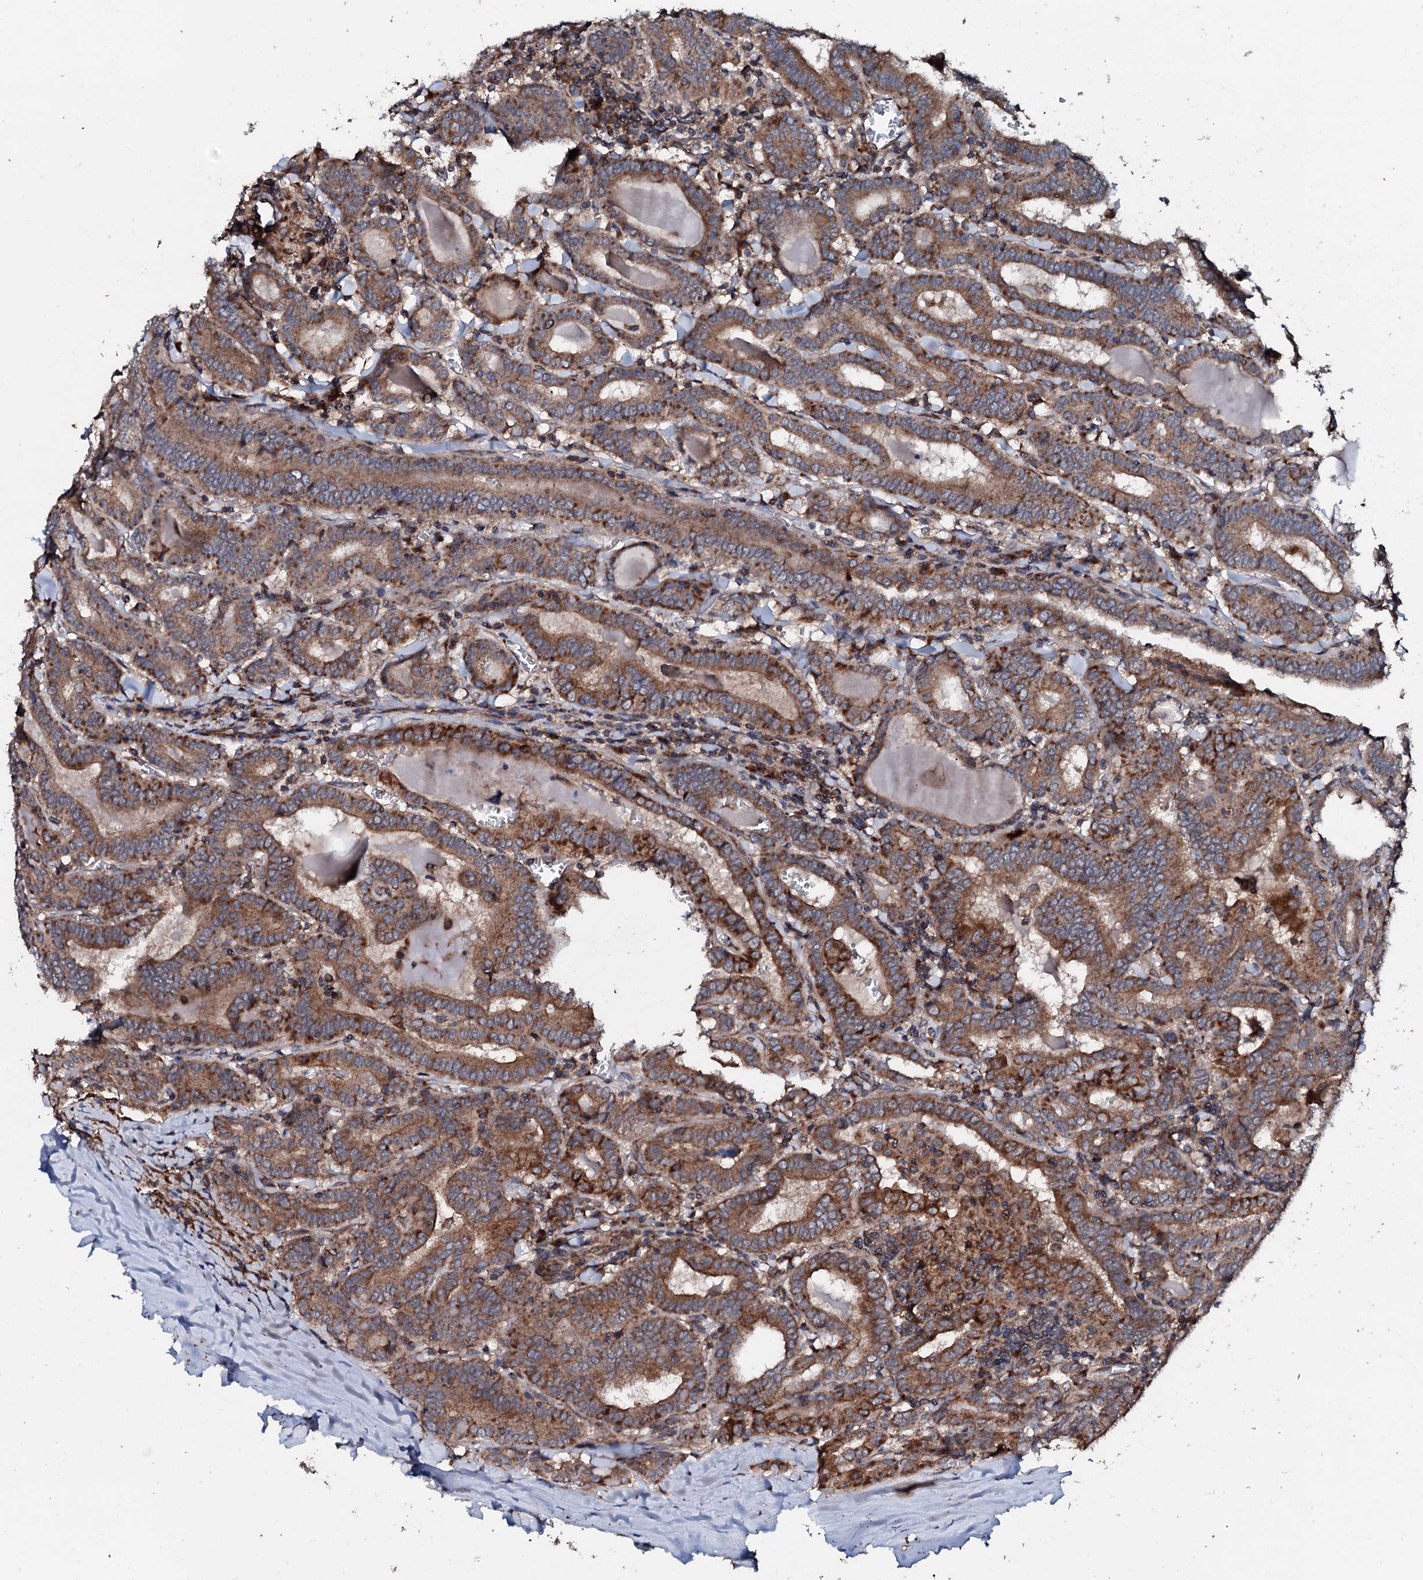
{"staining": {"intensity": "moderate", "quantity": ">75%", "location": "cytoplasmic/membranous"}, "tissue": "thyroid cancer", "cell_type": "Tumor cells", "image_type": "cancer", "snomed": [{"axis": "morphology", "description": "Papillary adenocarcinoma, NOS"}, {"axis": "topography", "description": "Thyroid gland"}], "caption": "Protein staining displays moderate cytoplasmic/membranous expression in about >75% of tumor cells in thyroid cancer.", "gene": "SDHAF2", "patient": {"sex": "female", "age": 72}}